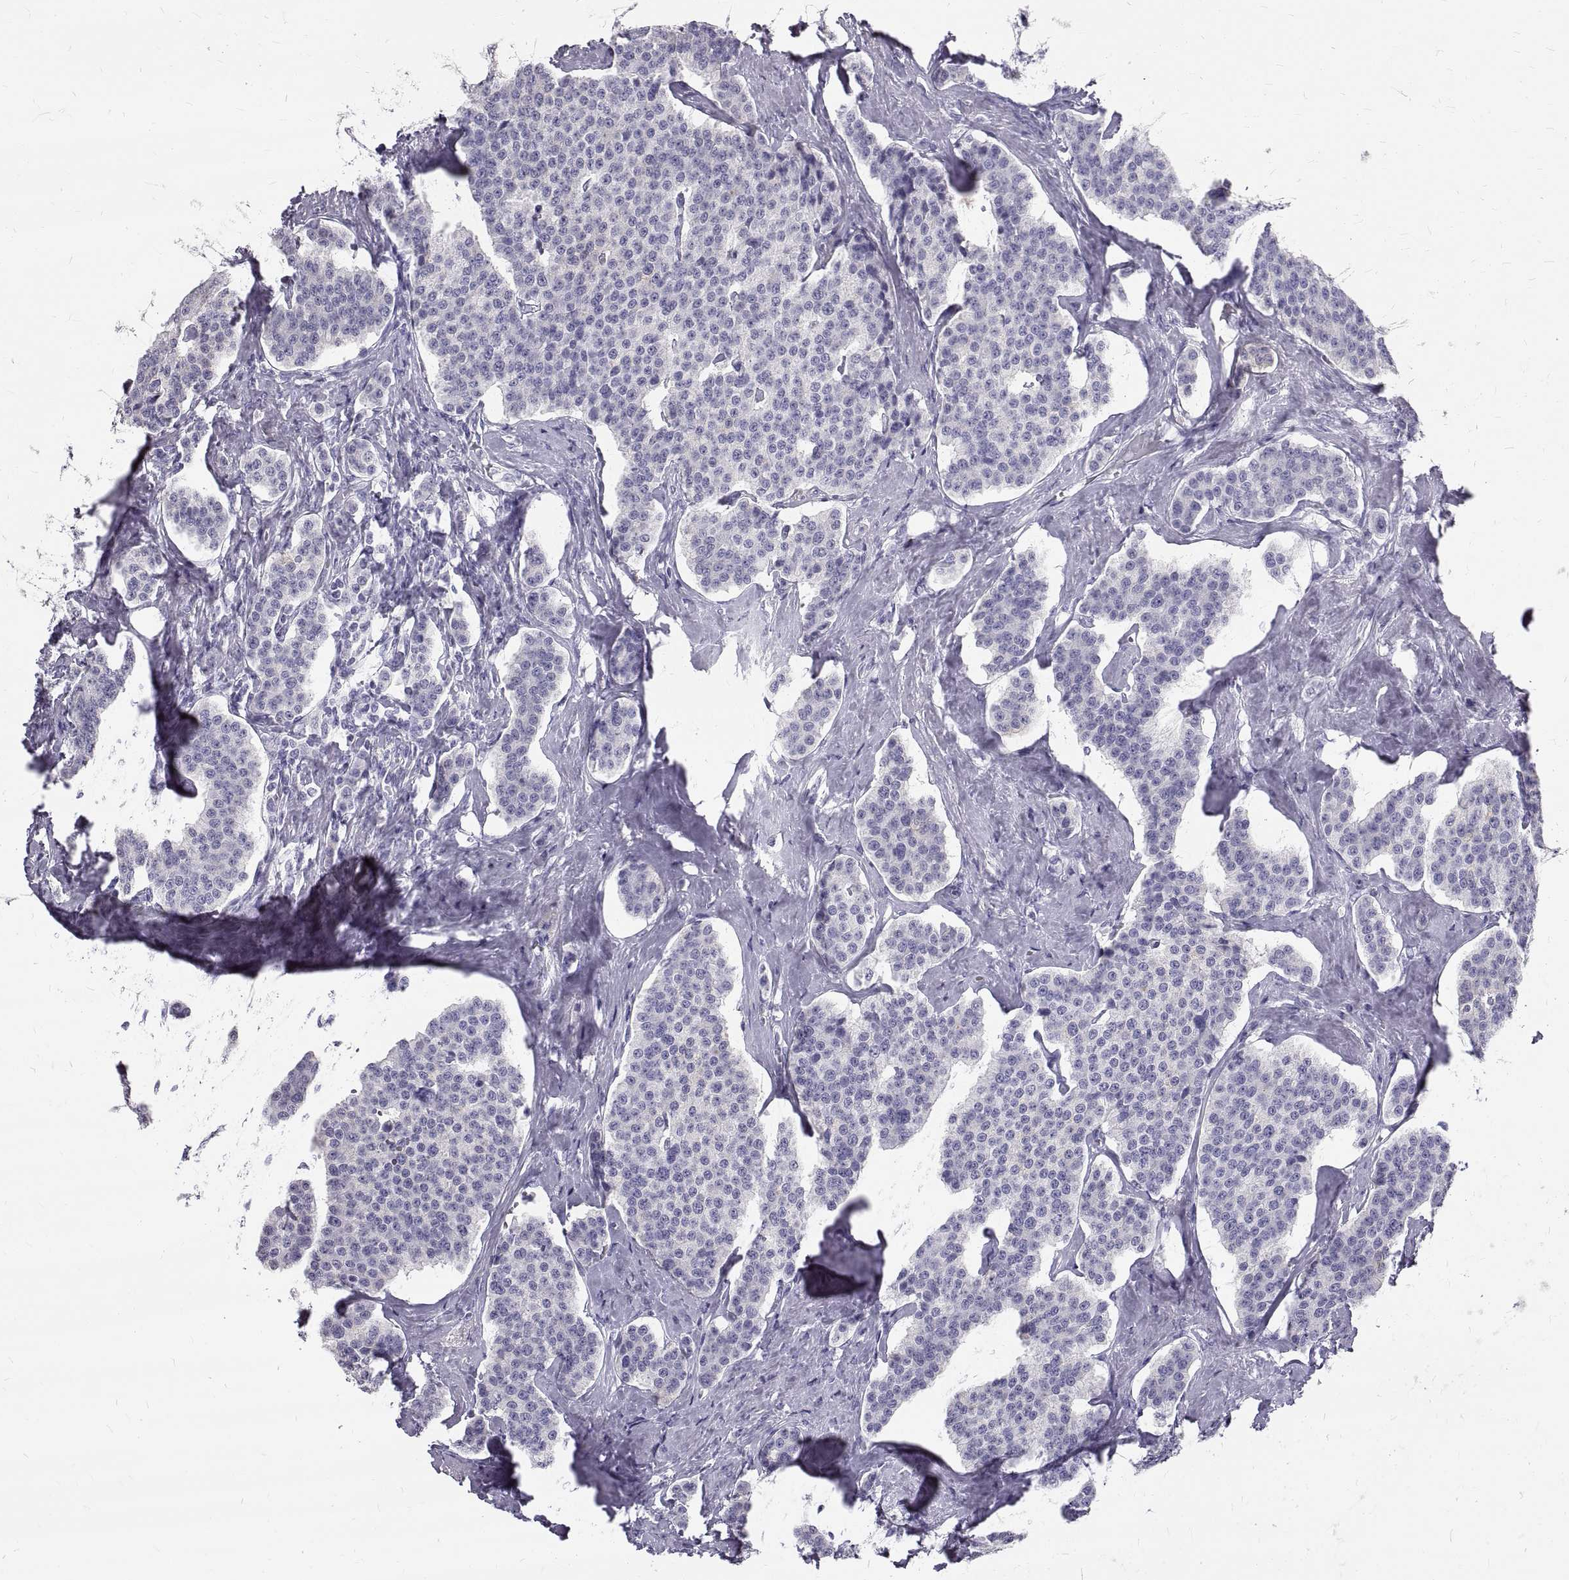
{"staining": {"intensity": "negative", "quantity": "none", "location": "none"}, "tissue": "carcinoid", "cell_type": "Tumor cells", "image_type": "cancer", "snomed": [{"axis": "morphology", "description": "Carcinoid, malignant, NOS"}, {"axis": "topography", "description": "Small intestine"}], "caption": "Photomicrograph shows no protein staining in tumor cells of carcinoid tissue. Nuclei are stained in blue.", "gene": "GNG12", "patient": {"sex": "female", "age": 58}}